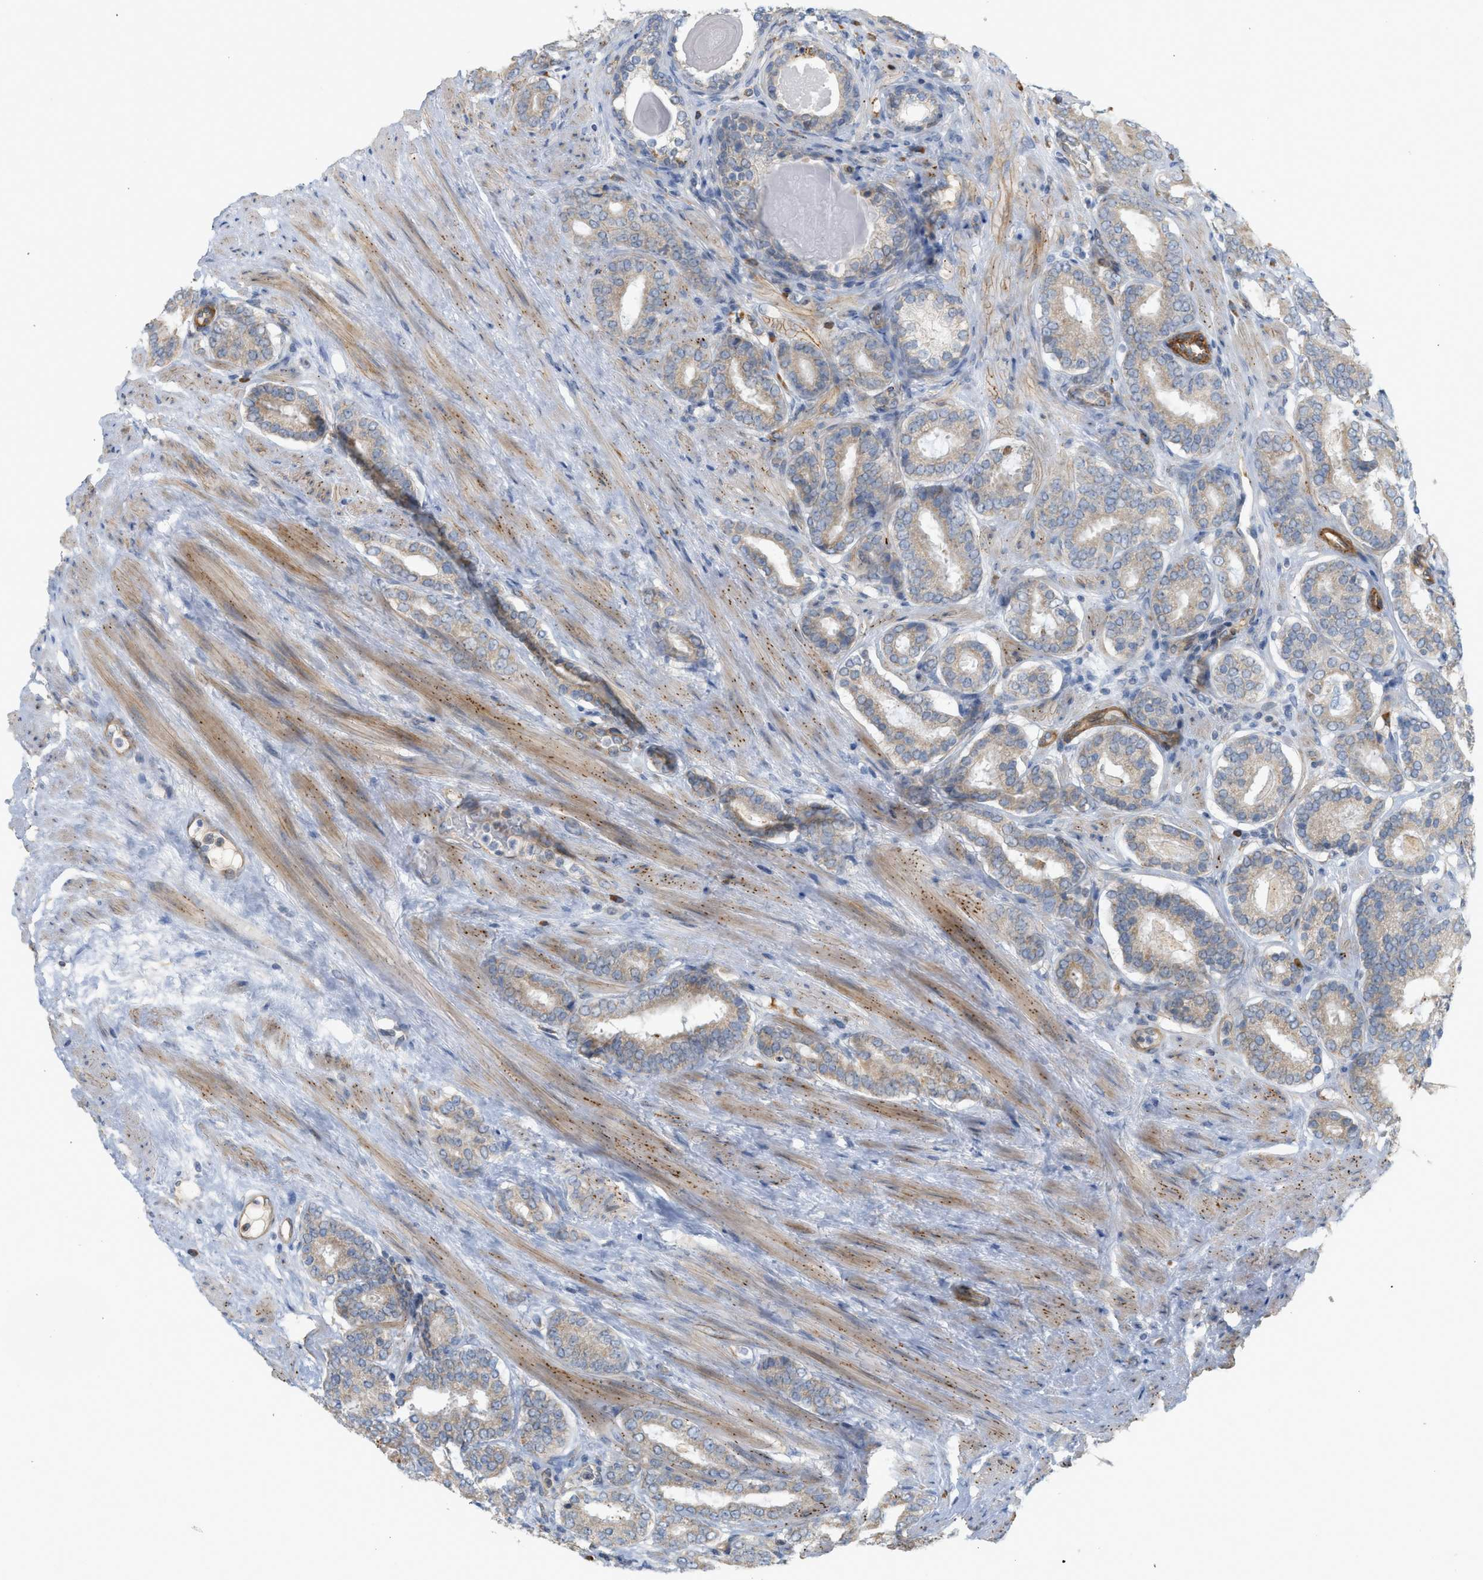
{"staining": {"intensity": "moderate", "quantity": ">75%", "location": "cytoplasmic/membranous"}, "tissue": "prostate cancer", "cell_type": "Tumor cells", "image_type": "cancer", "snomed": [{"axis": "morphology", "description": "Adenocarcinoma, Low grade"}, {"axis": "topography", "description": "Prostate"}], "caption": "Moderate cytoplasmic/membranous positivity for a protein is seen in about >75% of tumor cells of prostate cancer (low-grade adenocarcinoma) using IHC.", "gene": "SVOP", "patient": {"sex": "male", "age": 69}}